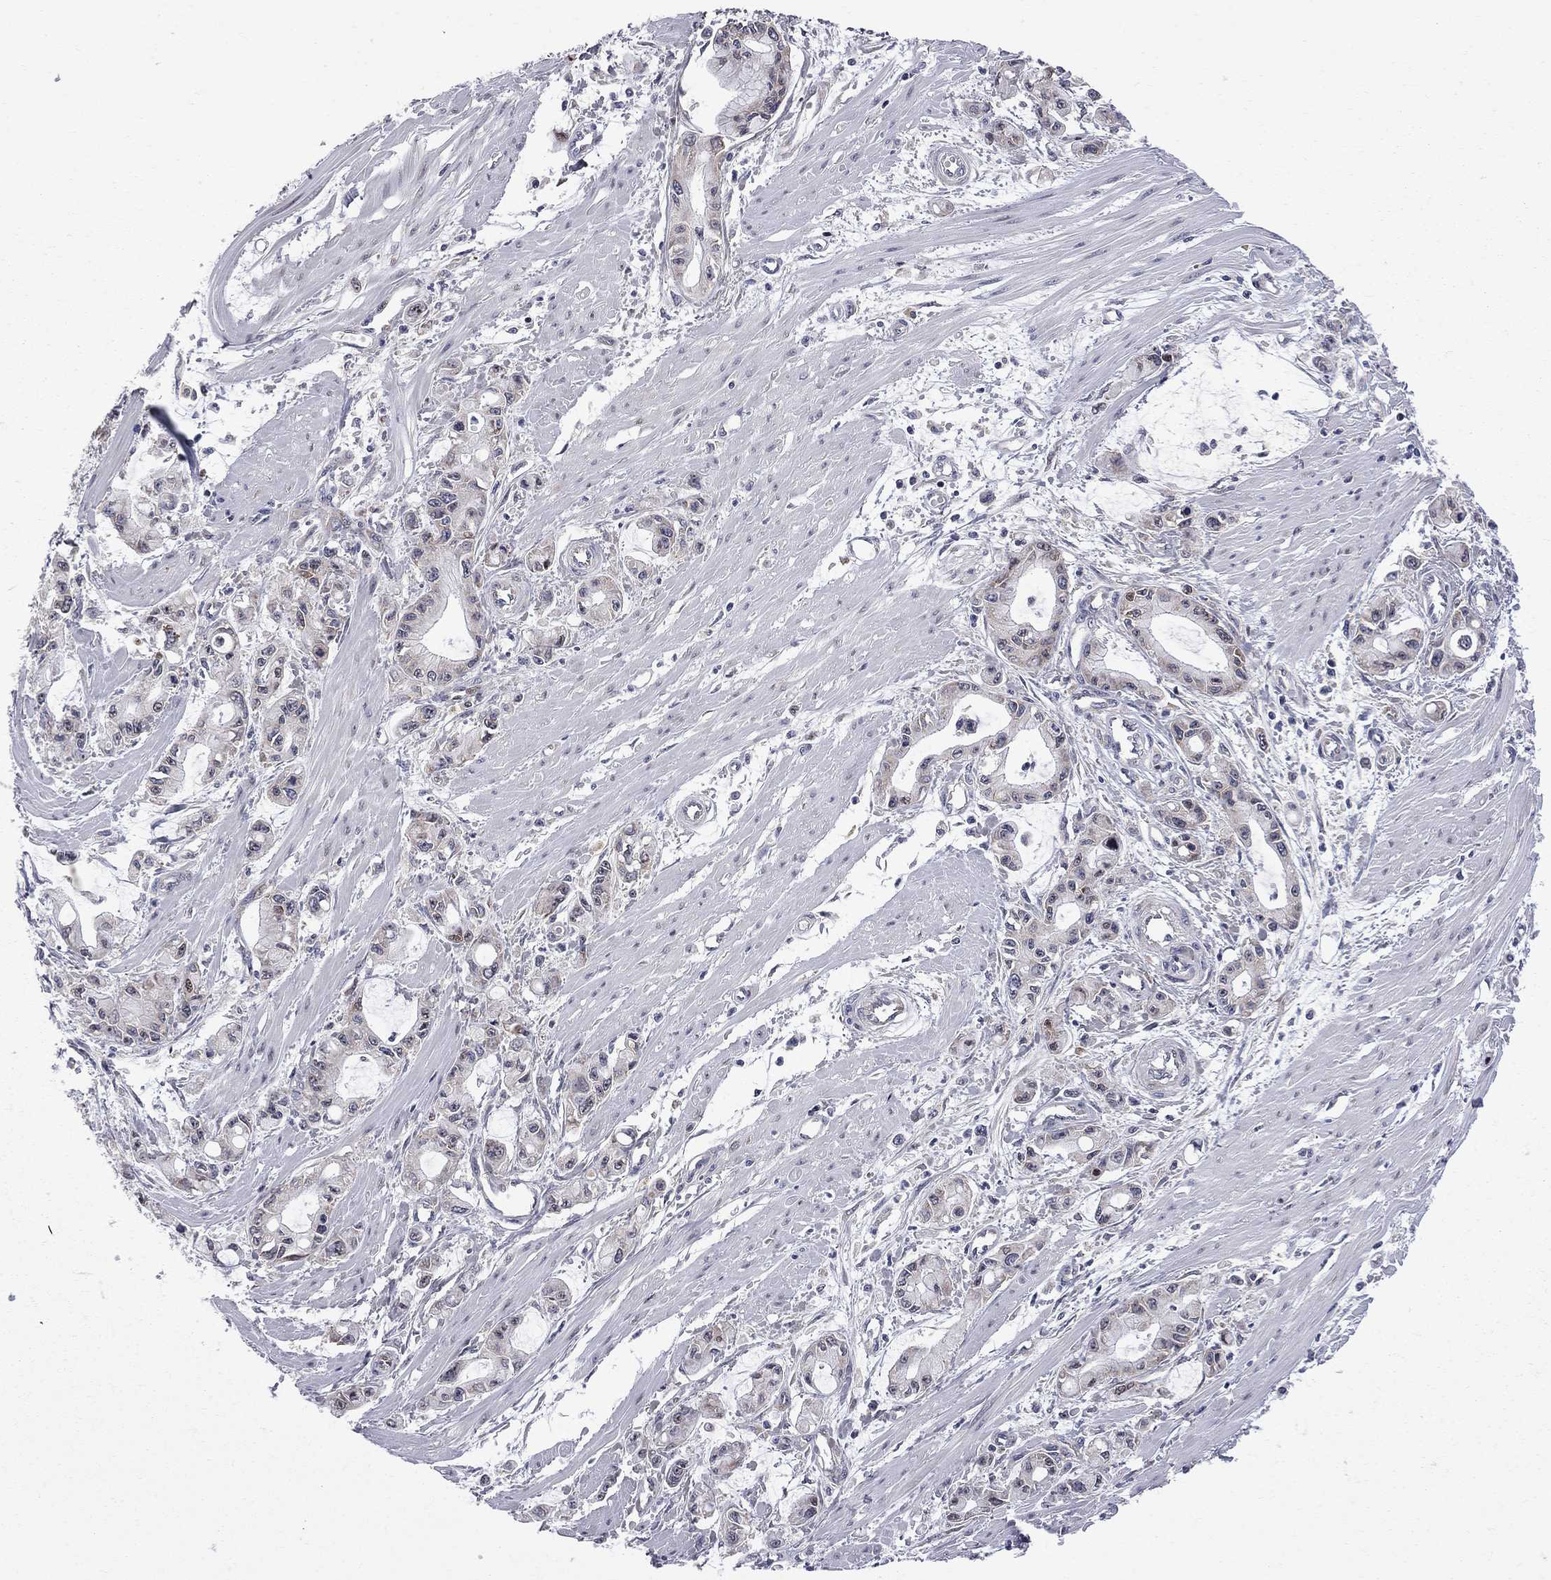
{"staining": {"intensity": "negative", "quantity": "none", "location": "none"}, "tissue": "pancreatic cancer", "cell_type": "Tumor cells", "image_type": "cancer", "snomed": [{"axis": "morphology", "description": "Adenocarcinoma, NOS"}, {"axis": "topography", "description": "Pancreas"}], "caption": "A photomicrograph of pancreatic cancer stained for a protein shows no brown staining in tumor cells.", "gene": "CNOT11", "patient": {"sex": "male", "age": 48}}